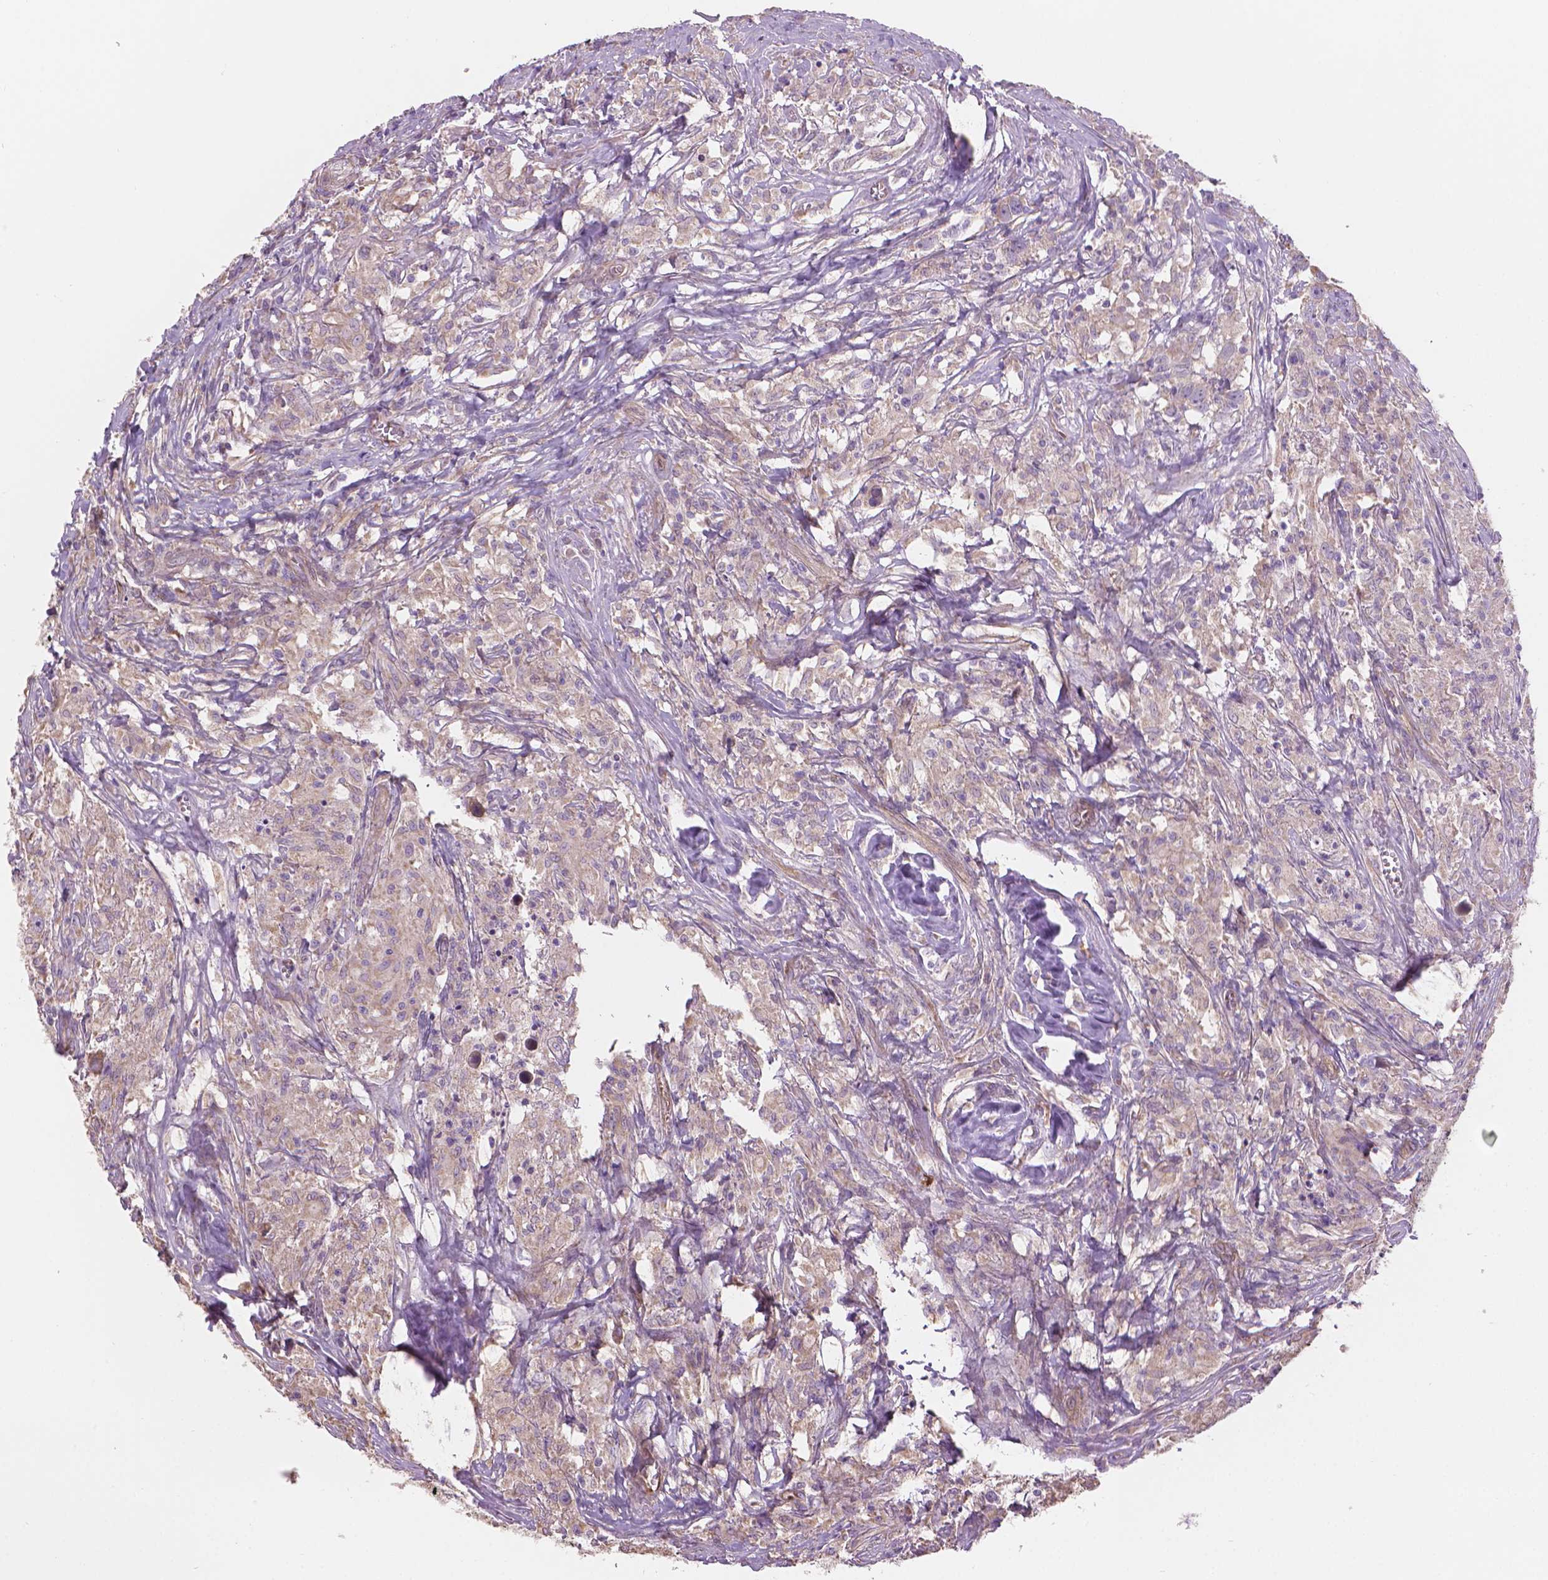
{"staining": {"intensity": "weak", "quantity": ">75%", "location": "cytoplasmic/membranous"}, "tissue": "testis cancer", "cell_type": "Tumor cells", "image_type": "cancer", "snomed": [{"axis": "morphology", "description": "Seminoma, NOS"}, {"axis": "topography", "description": "Testis"}], "caption": "Testis seminoma stained for a protein (brown) displays weak cytoplasmic/membranous positive positivity in approximately >75% of tumor cells.", "gene": "TTC29", "patient": {"sex": "male", "age": 49}}